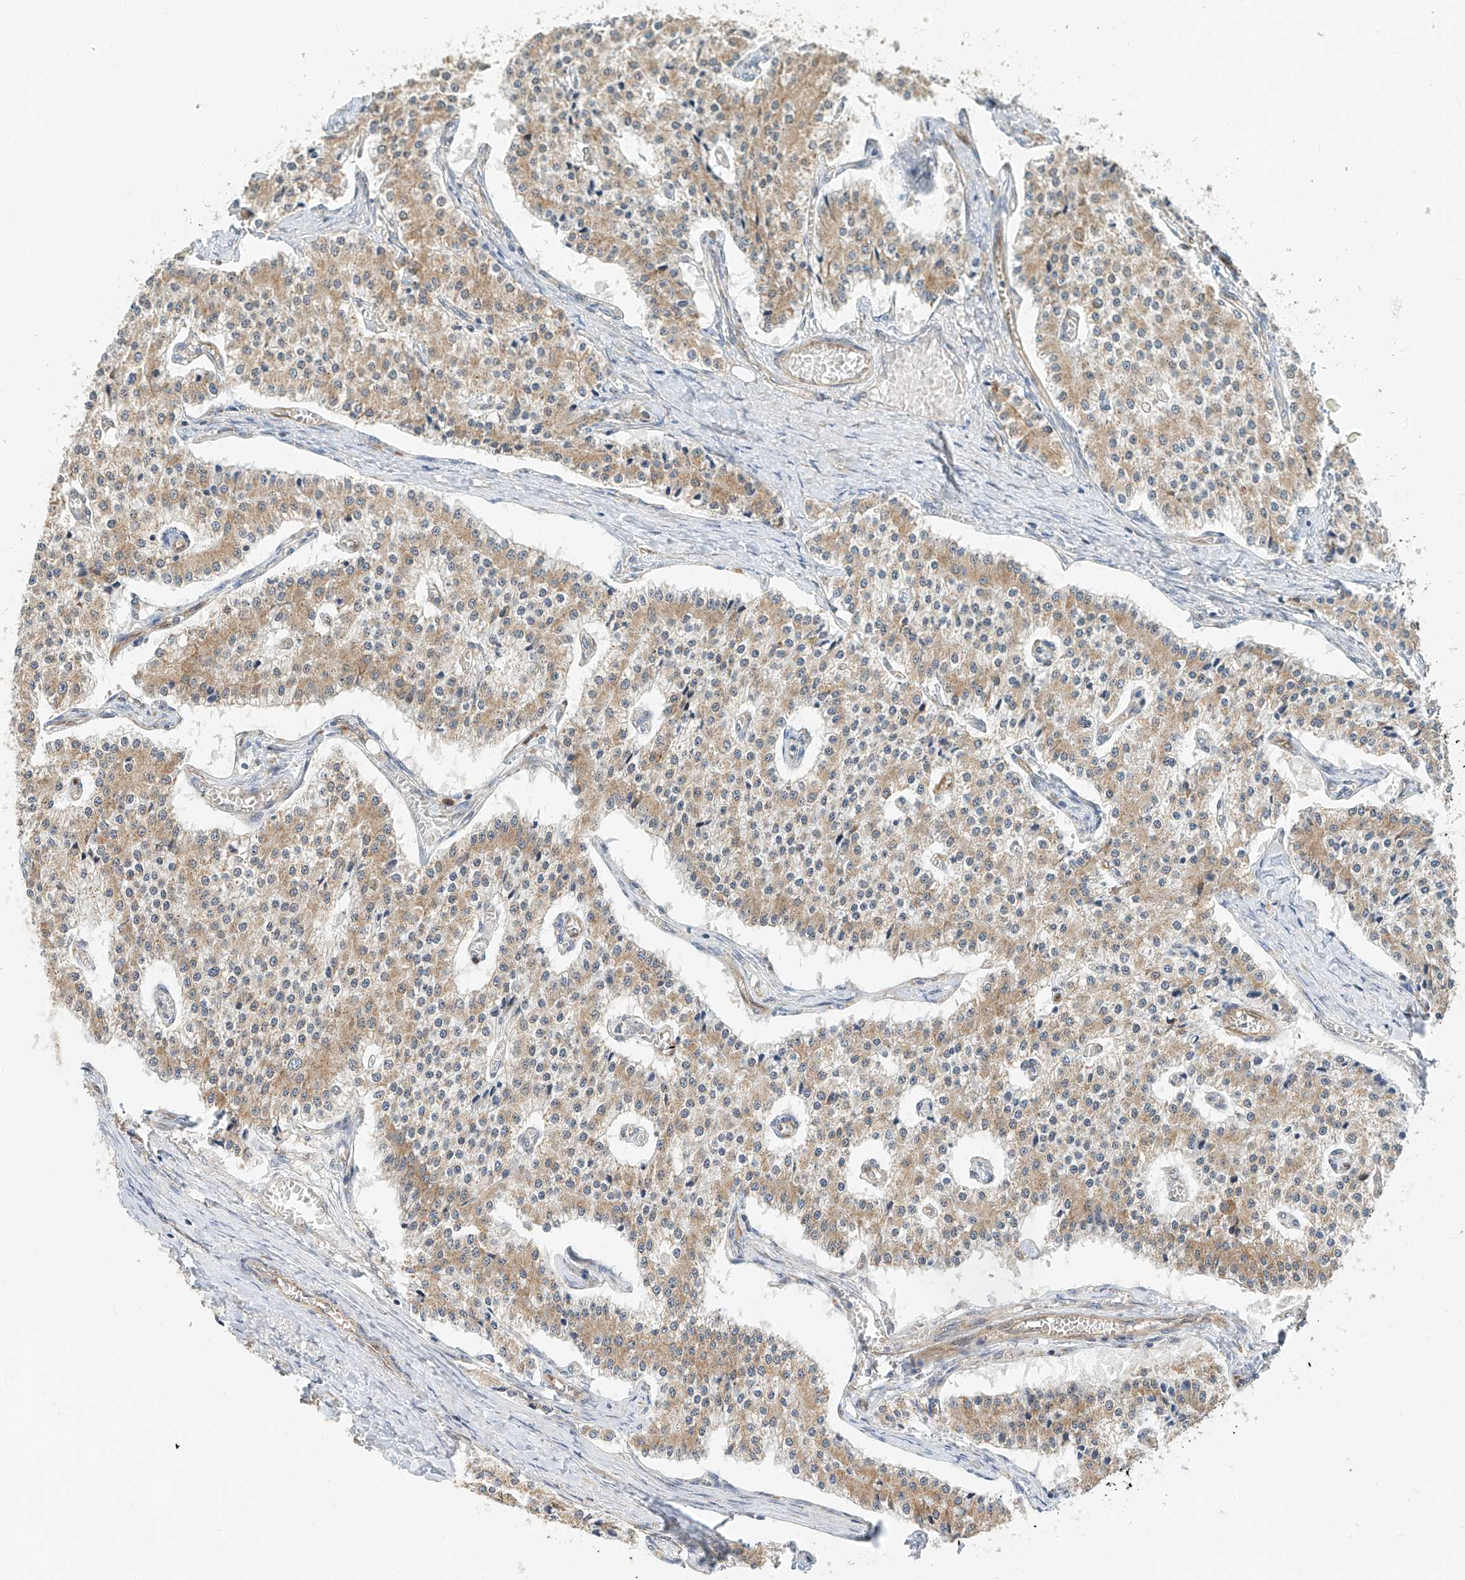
{"staining": {"intensity": "moderate", "quantity": "25%-75%", "location": "cytoplasmic/membranous"}, "tissue": "carcinoid", "cell_type": "Tumor cells", "image_type": "cancer", "snomed": [{"axis": "morphology", "description": "Carcinoid, malignant, NOS"}, {"axis": "topography", "description": "Colon"}], "caption": "The photomicrograph displays a brown stain indicating the presence of a protein in the cytoplasmic/membranous of tumor cells in carcinoid (malignant). The protein is shown in brown color, while the nuclei are stained blue.", "gene": "PPA2", "patient": {"sex": "female", "age": 52}}